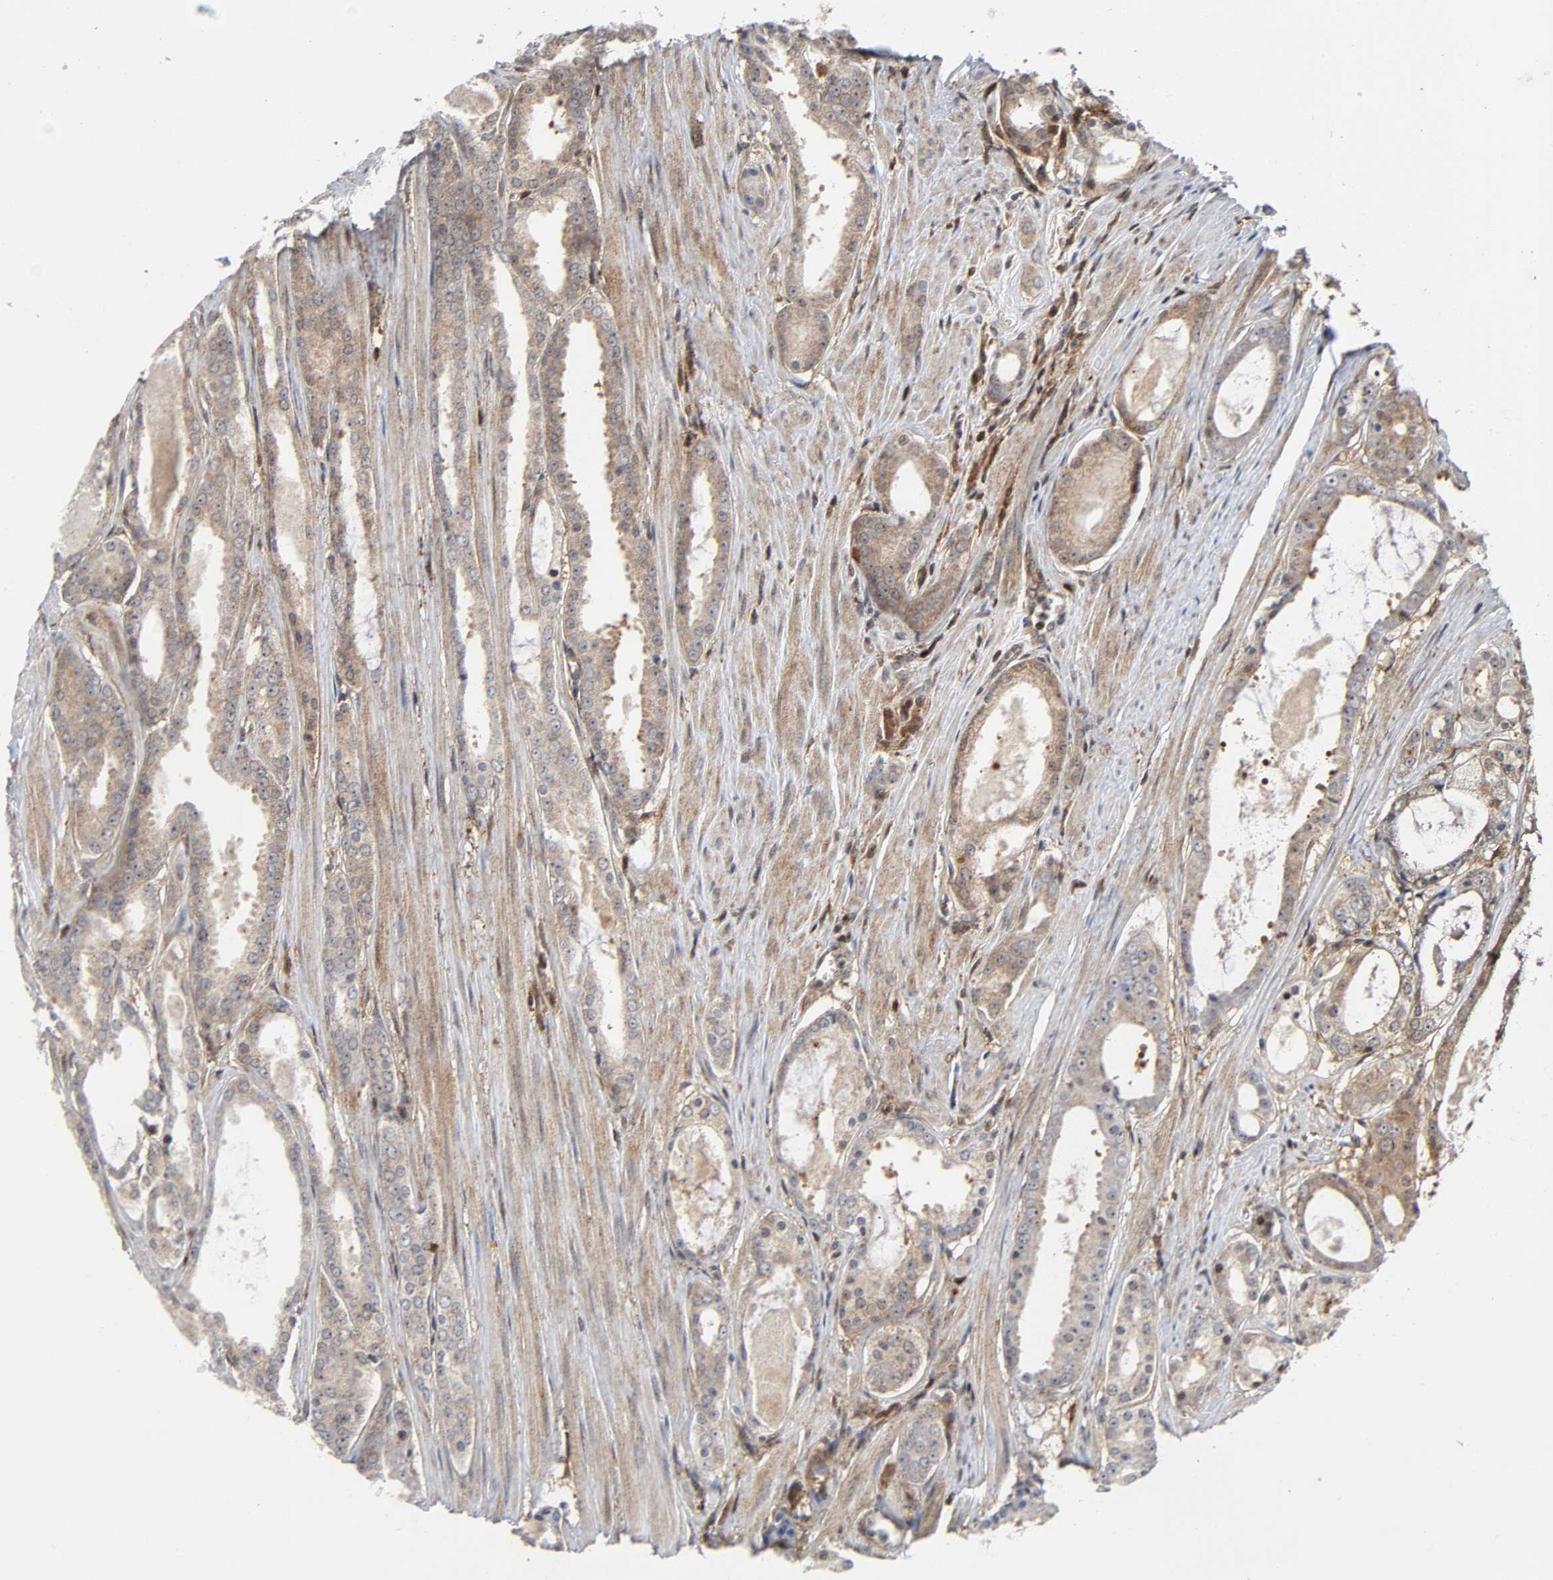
{"staining": {"intensity": "weak", "quantity": "25%-75%", "location": "cytoplasmic/membranous"}, "tissue": "prostate cancer", "cell_type": "Tumor cells", "image_type": "cancer", "snomed": [{"axis": "morphology", "description": "Adenocarcinoma, Low grade"}, {"axis": "topography", "description": "Prostate"}], "caption": "A brown stain shows weak cytoplasmic/membranous staining of a protein in adenocarcinoma (low-grade) (prostate) tumor cells.", "gene": "MAPK1", "patient": {"sex": "male", "age": 57}}